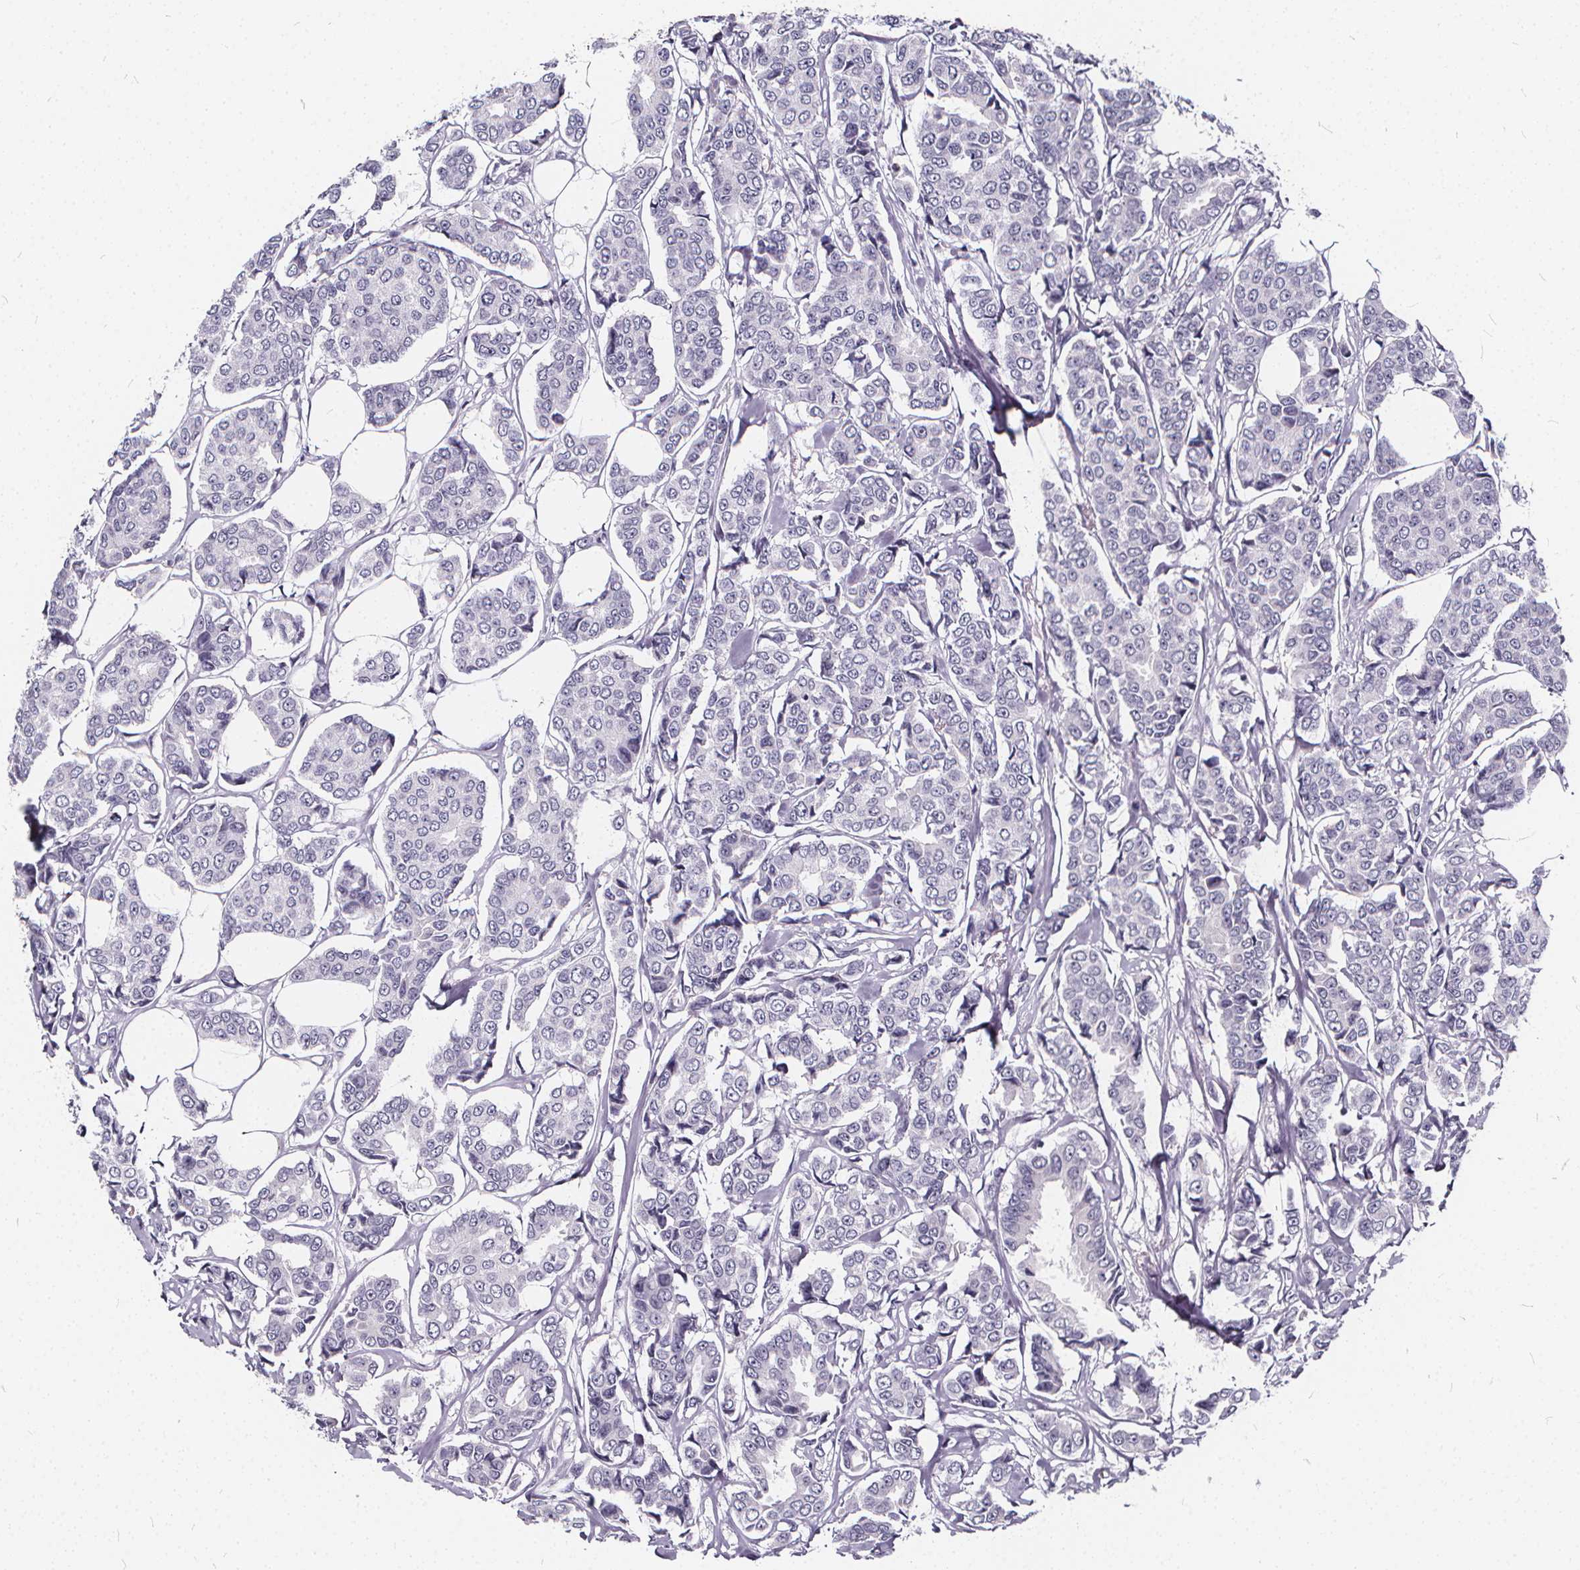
{"staining": {"intensity": "negative", "quantity": "none", "location": "none"}, "tissue": "breast cancer", "cell_type": "Tumor cells", "image_type": "cancer", "snomed": [{"axis": "morphology", "description": "Duct carcinoma"}, {"axis": "topography", "description": "Breast"}], "caption": "A micrograph of human breast intraductal carcinoma is negative for staining in tumor cells.", "gene": "SPEF2", "patient": {"sex": "female", "age": 94}}